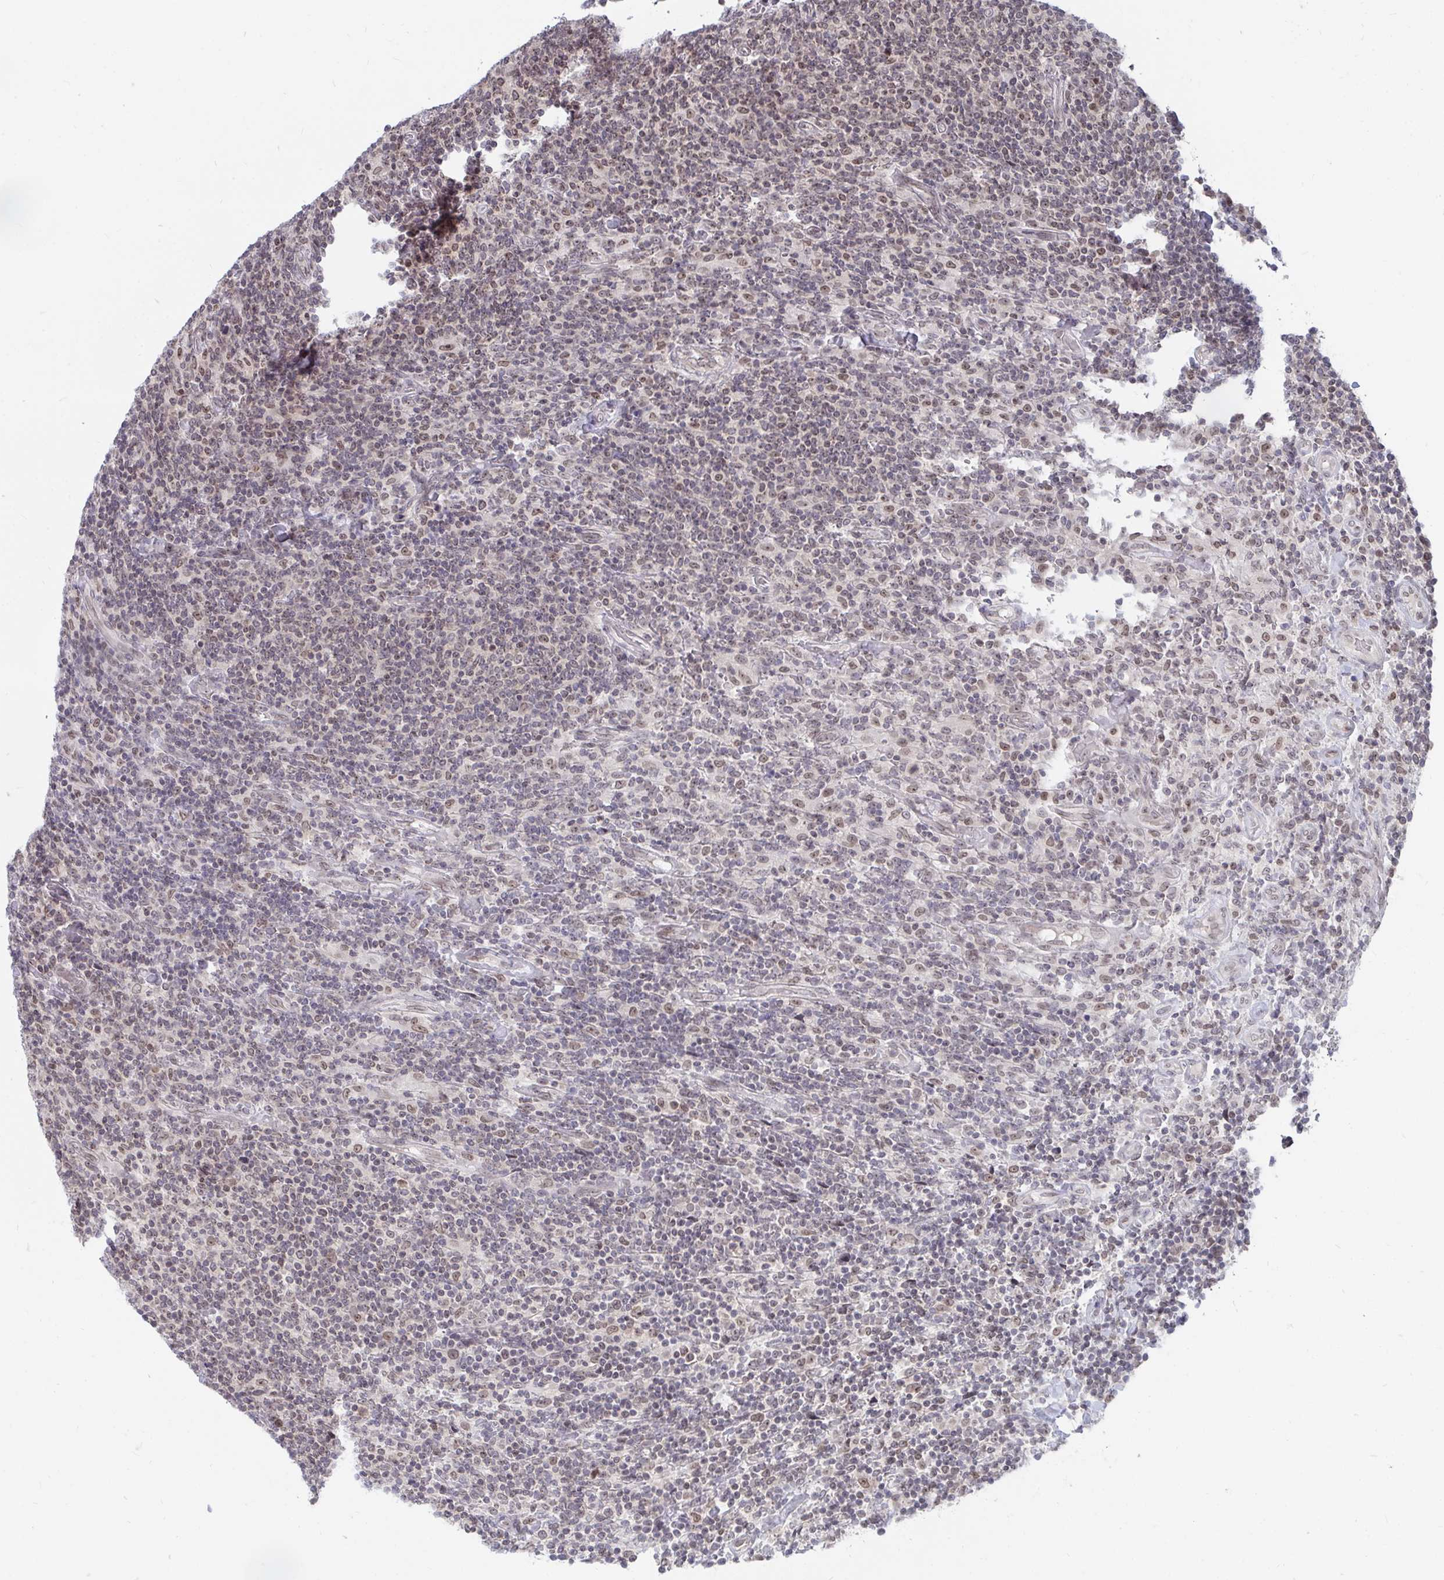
{"staining": {"intensity": "weak", "quantity": "<25%", "location": "nuclear"}, "tissue": "lymphoma", "cell_type": "Tumor cells", "image_type": "cancer", "snomed": [{"axis": "morphology", "description": "Malignant lymphoma, non-Hodgkin's type, Low grade"}, {"axis": "topography", "description": "Lymph node"}], "caption": "Lymphoma was stained to show a protein in brown. There is no significant staining in tumor cells.", "gene": "TRIP12", "patient": {"sex": "male", "age": 52}}